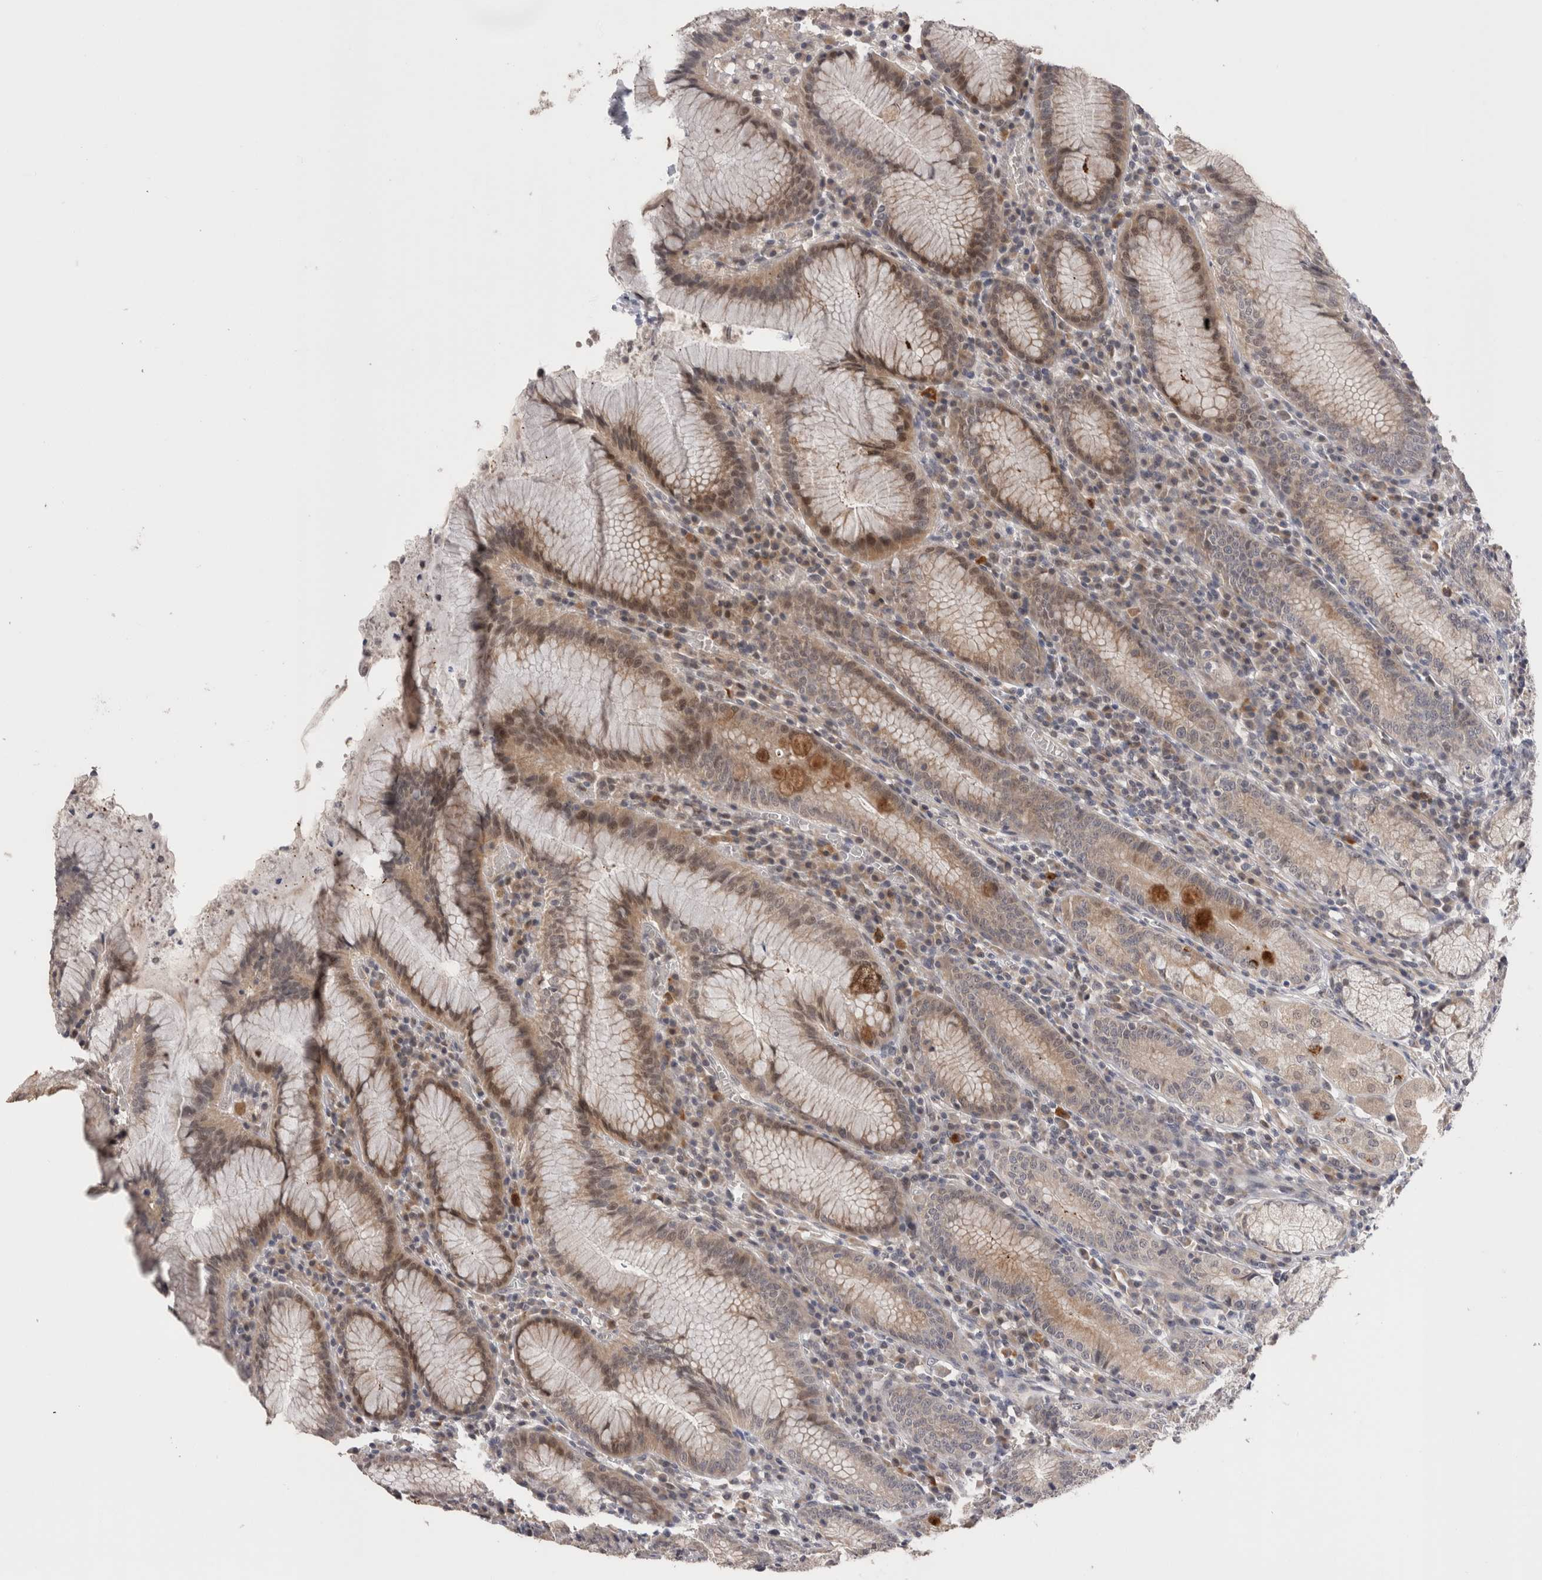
{"staining": {"intensity": "moderate", "quantity": ">75%", "location": "cytoplasmic/membranous"}, "tissue": "stomach", "cell_type": "Glandular cells", "image_type": "normal", "snomed": [{"axis": "morphology", "description": "Normal tissue, NOS"}, {"axis": "topography", "description": "Stomach"}], "caption": "Immunohistochemical staining of unremarkable human stomach demonstrates medium levels of moderate cytoplasmic/membranous expression in approximately >75% of glandular cells.", "gene": "CRYBG1", "patient": {"sex": "male", "age": 55}}